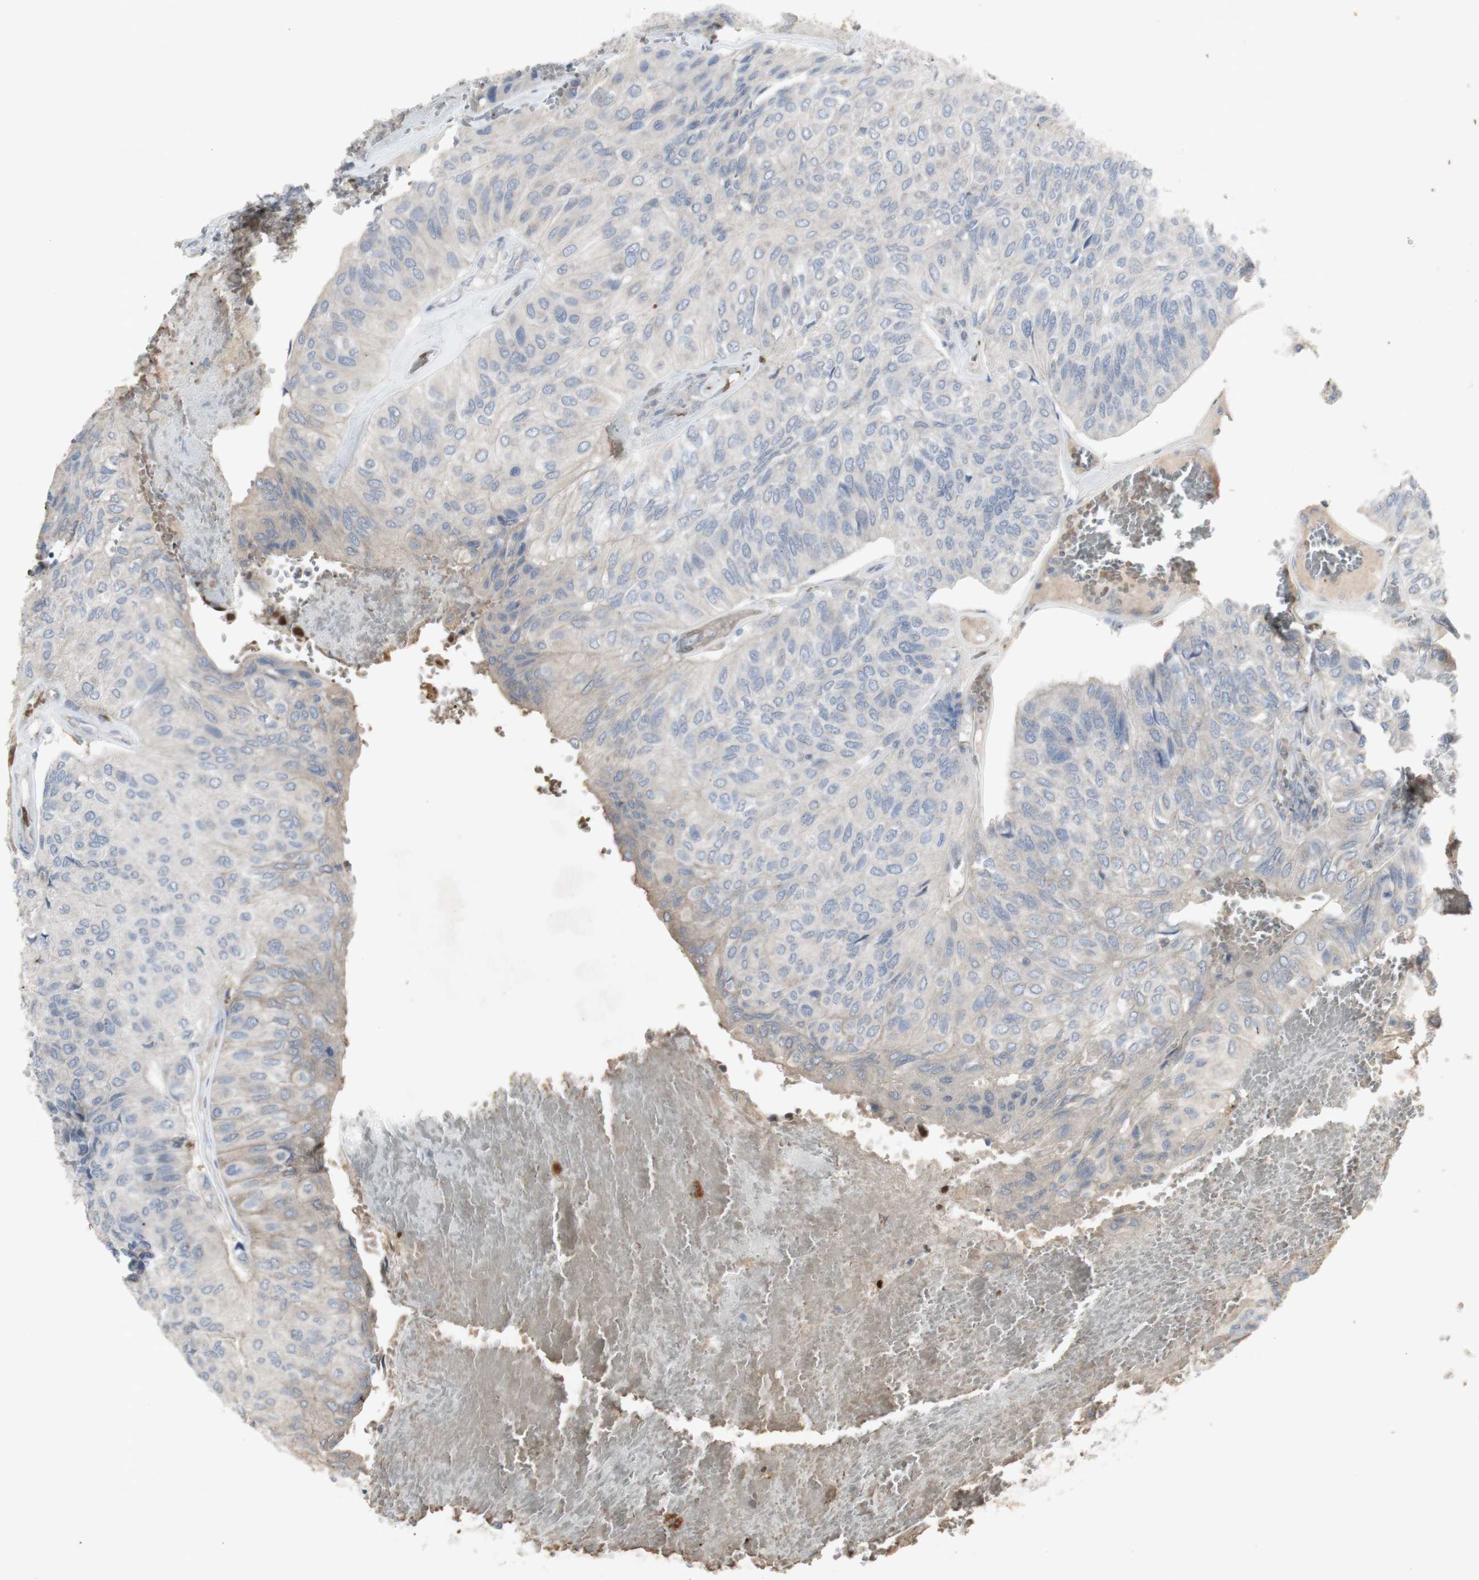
{"staining": {"intensity": "weak", "quantity": "25%-75%", "location": "cytoplasmic/membranous"}, "tissue": "urothelial cancer", "cell_type": "Tumor cells", "image_type": "cancer", "snomed": [{"axis": "morphology", "description": "Urothelial carcinoma, High grade"}, {"axis": "topography", "description": "Urinary bladder"}], "caption": "This histopathology image displays urothelial carcinoma (high-grade) stained with immunohistochemistry to label a protein in brown. The cytoplasmic/membranous of tumor cells show weak positivity for the protein. Nuclei are counter-stained blue.", "gene": "INS", "patient": {"sex": "male", "age": 66}}